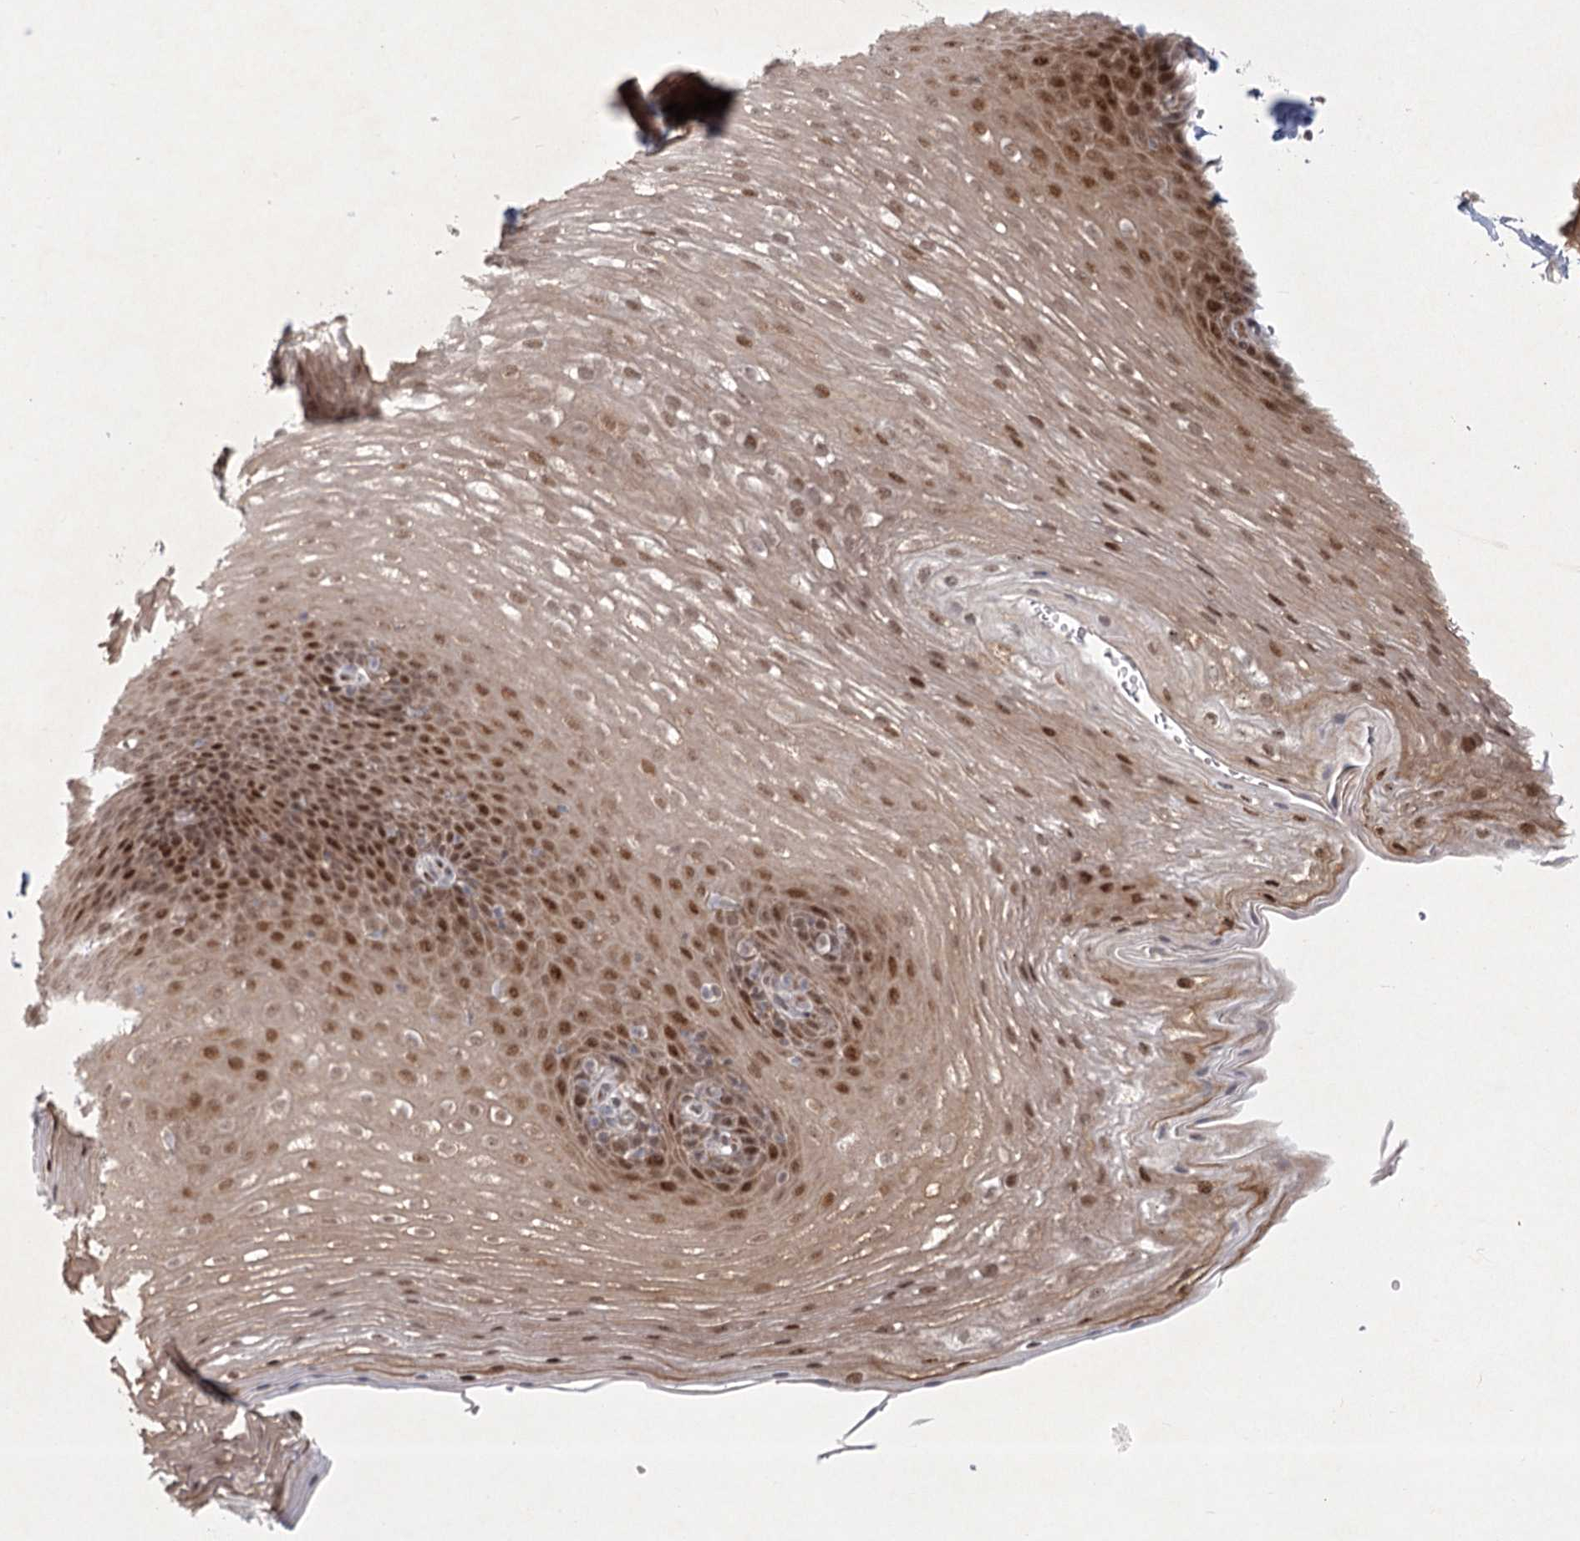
{"staining": {"intensity": "moderate", "quantity": ">75%", "location": "cytoplasmic/membranous,nuclear"}, "tissue": "esophagus", "cell_type": "Squamous epithelial cells", "image_type": "normal", "snomed": [{"axis": "morphology", "description": "Normal tissue, NOS"}, {"axis": "topography", "description": "Esophagus"}], "caption": "An image of human esophagus stained for a protein shows moderate cytoplasmic/membranous,nuclear brown staining in squamous epithelial cells. (Stains: DAB in brown, nuclei in blue, Microscopy: brightfield microscopy at high magnification).", "gene": "CIB4", "patient": {"sex": "female", "age": 66}}